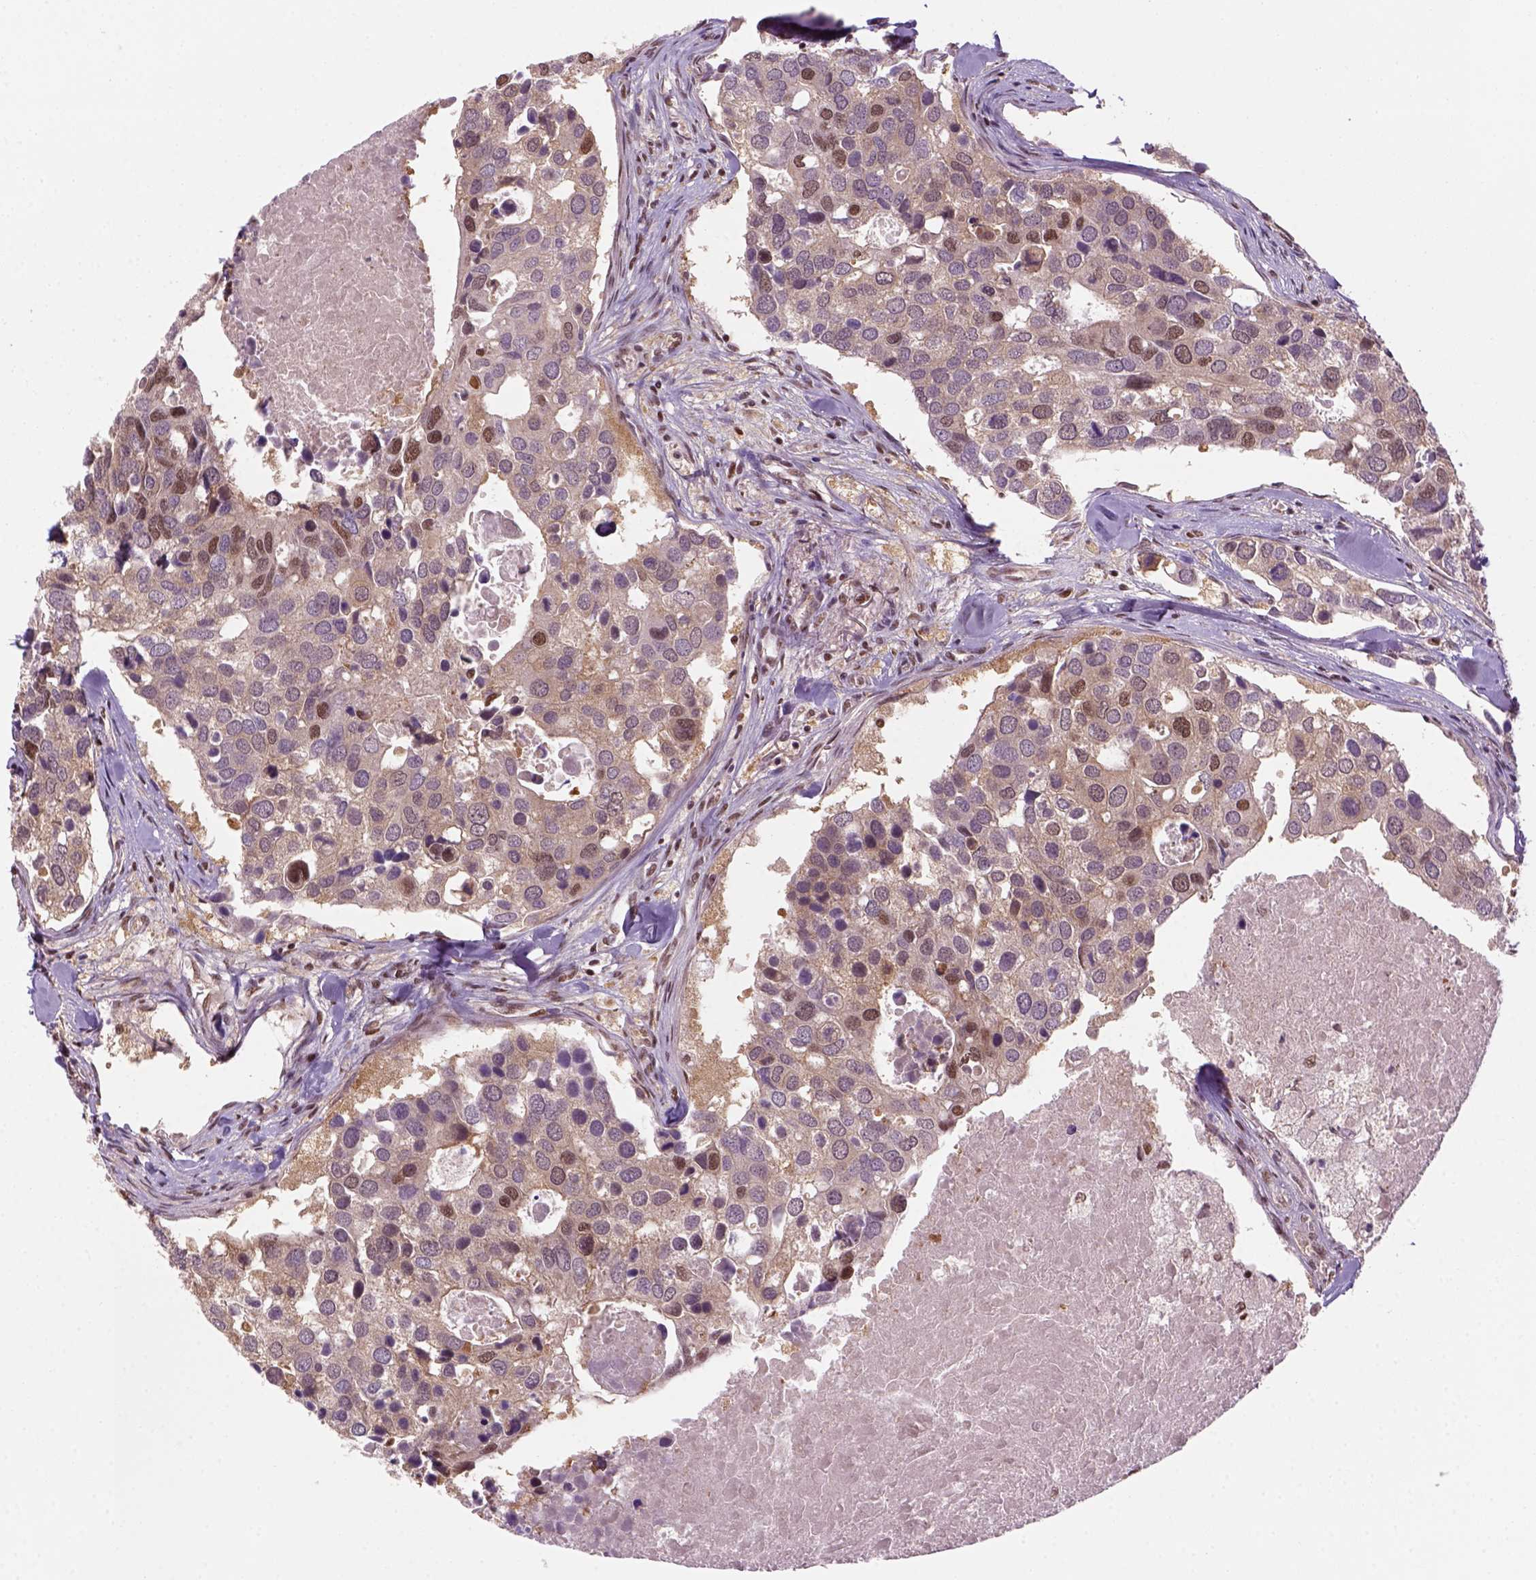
{"staining": {"intensity": "moderate", "quantity": "<25%", "location": "nuclear"}, "tissue": "breast cancer", "cell_type": "Tumor cells", "image_type": "cancer", "snomed": [{"axis": "morphology", "description": "Duct carcinoma"}, {"axis": "topography", "description": "Breast"}], "caption": "Protein expression analysis of breast cancer (intraductal carcinoma) displays moderate nuclear positivity in approximately <25% of tumor cells. (DAB (3,3'-diaminobenzidine) IHC with brightfield microscopy, high magnification).", "gene": "GOT1", "patient": {"sex": "female", "age": 83}}